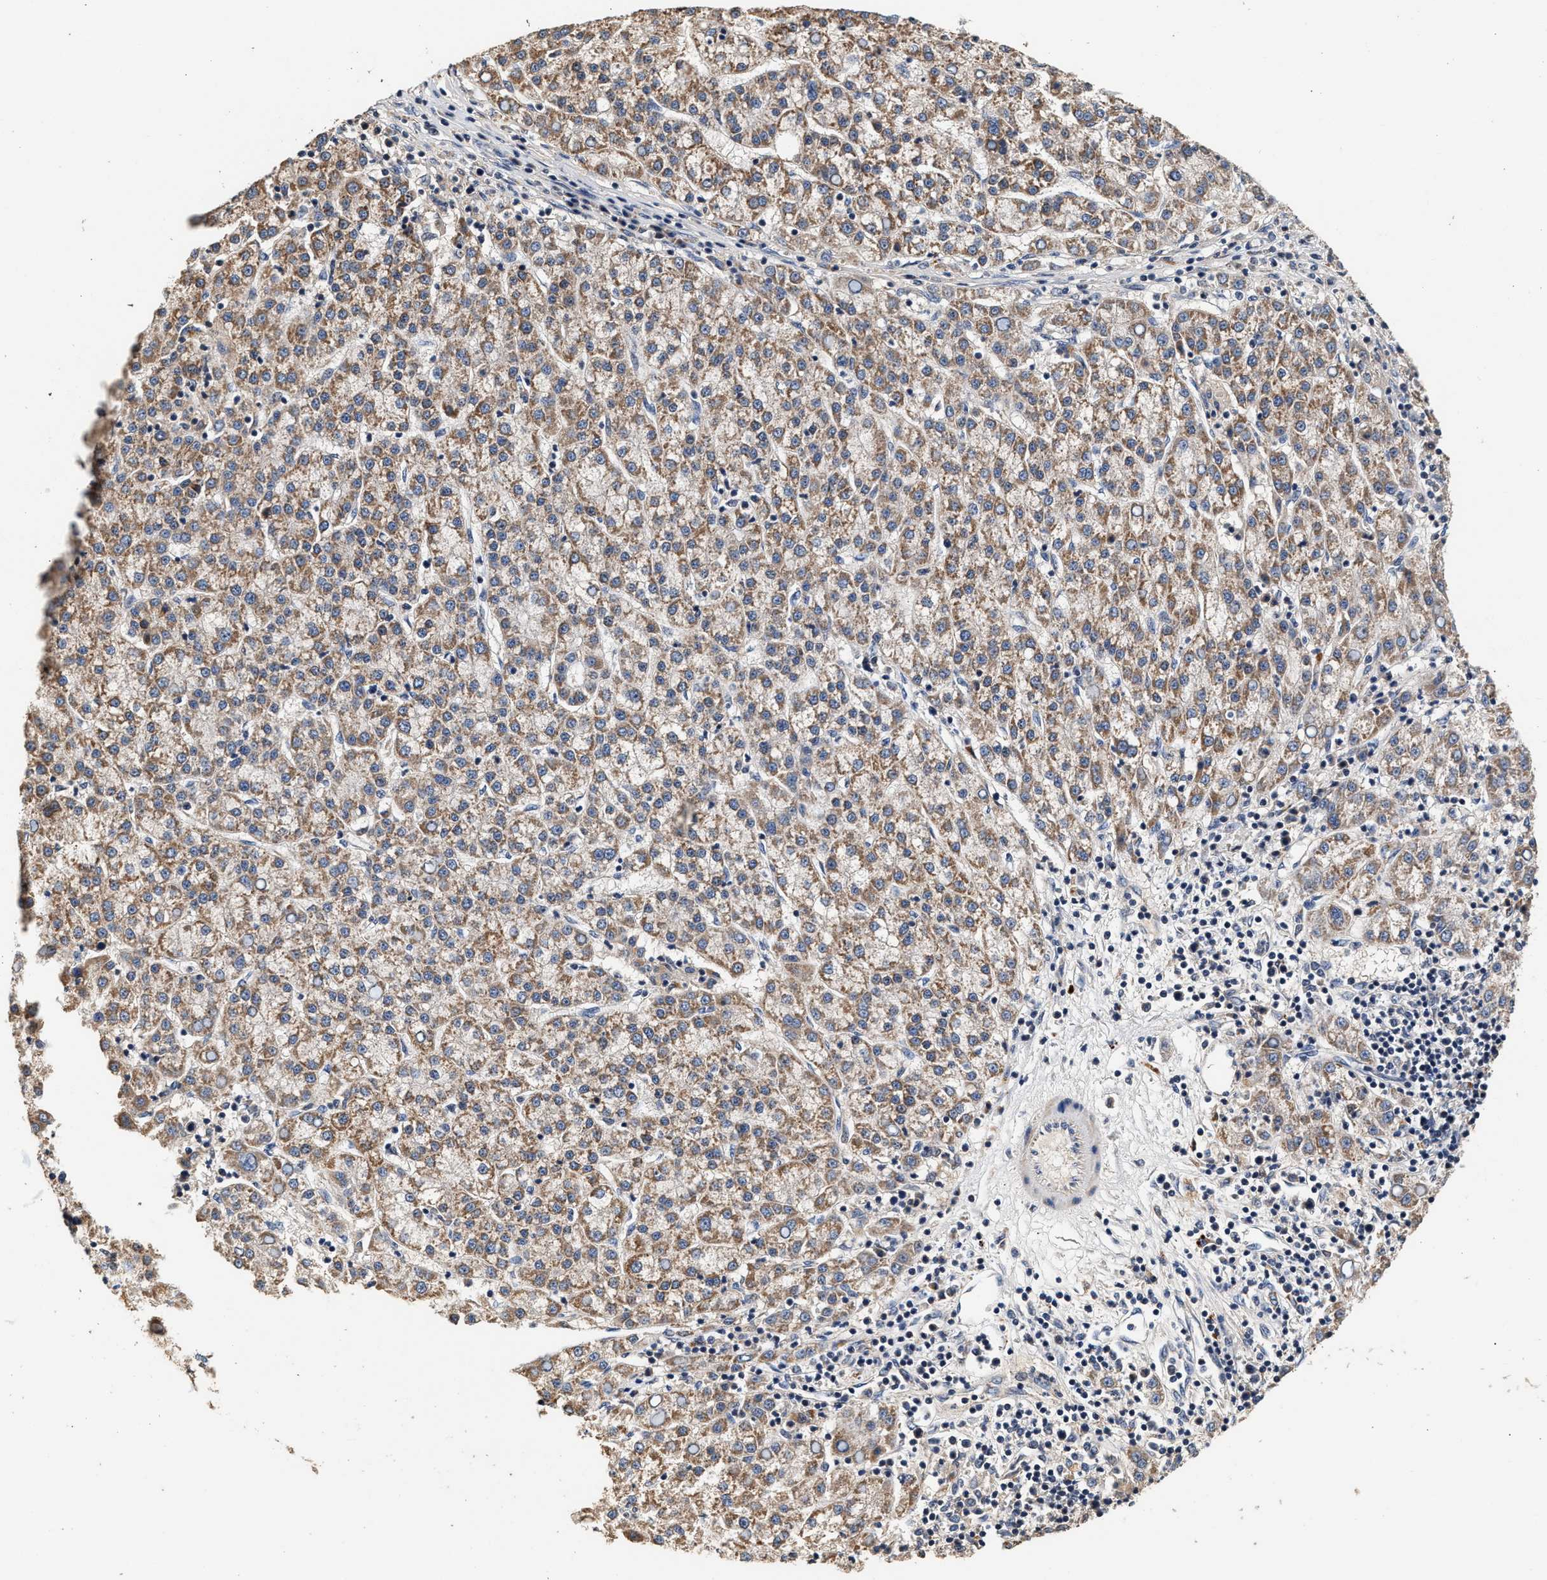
{"staining": {"intensity": "moderate", "quantity": ">75%", "location": "cytoplasmic/membranous"}, "tissue": "liver cancer", "cell_type": "Tumor cells", "image_type": "cancer", "snomed": [{"axis": "morphology", "description": "Carcinoma, Hepatocellular, NOS"}, {"axis": "topography", "description": "Liver"}], "caption": "The photomicrograph demonstrates staining of hepatocellular carcinoma (liver), revealing moderate cytoplasmic/membranous protein staining (brown color) within tumor cells.", "gene": "PTGR3", "patient": {"sex": "female", "age": 58}}